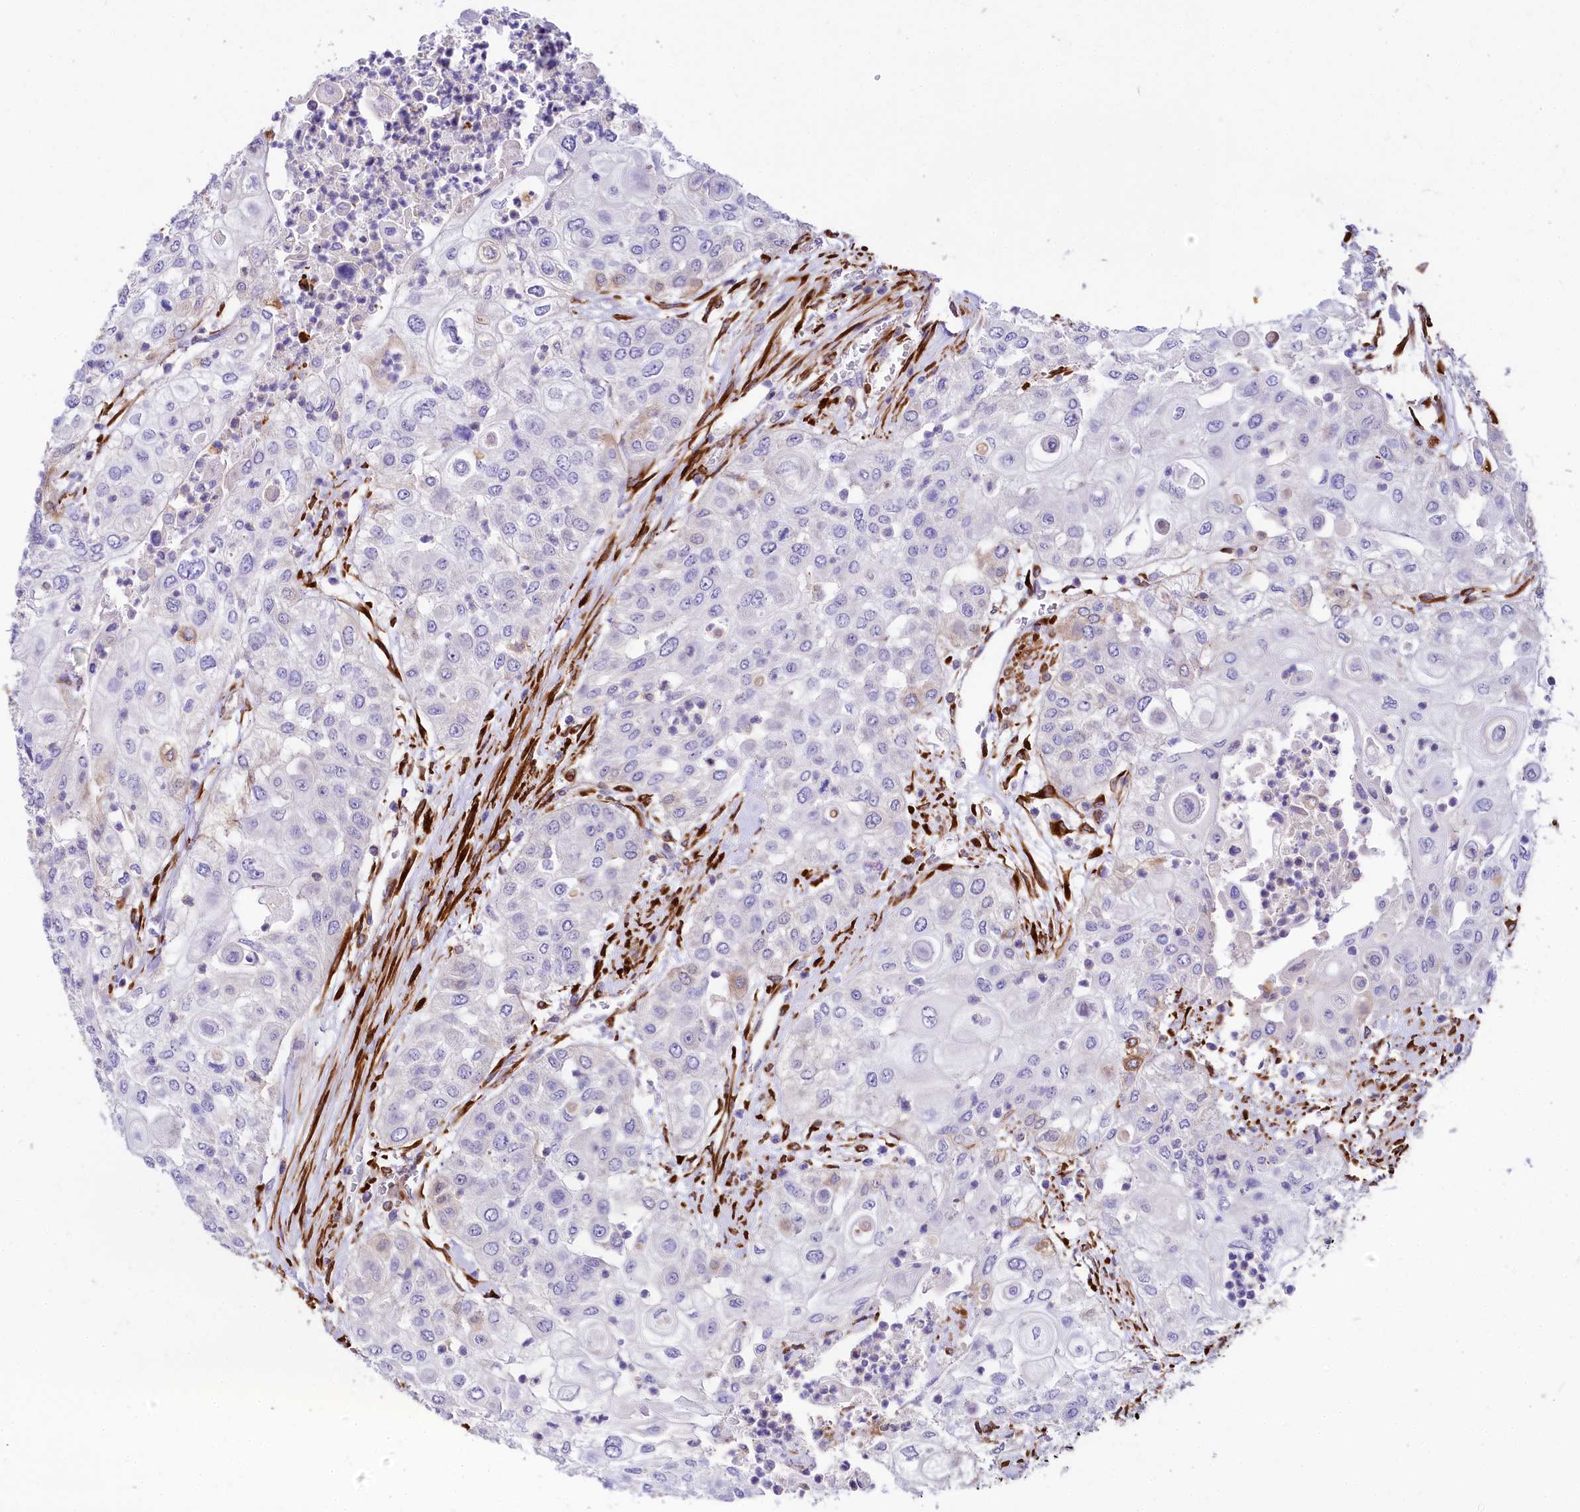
{"staining": {"intensity": "negative", "quantity": "none", "location": "none"}, "tissue": "urothelial cancer", "cell_type": "Tumor cells", "image_type": "cancer", "snomed": [{"axis": "morphology", "description": "Urothelial carcinoma, High grade"}, {"axis": "topography", "description": "Urinary bladder"}], "caption": "Tumor cells show no significant positivity in urothelial cancer.", "gene": "FCHSD2", "patient": {"sex": "female", "age": 79}}